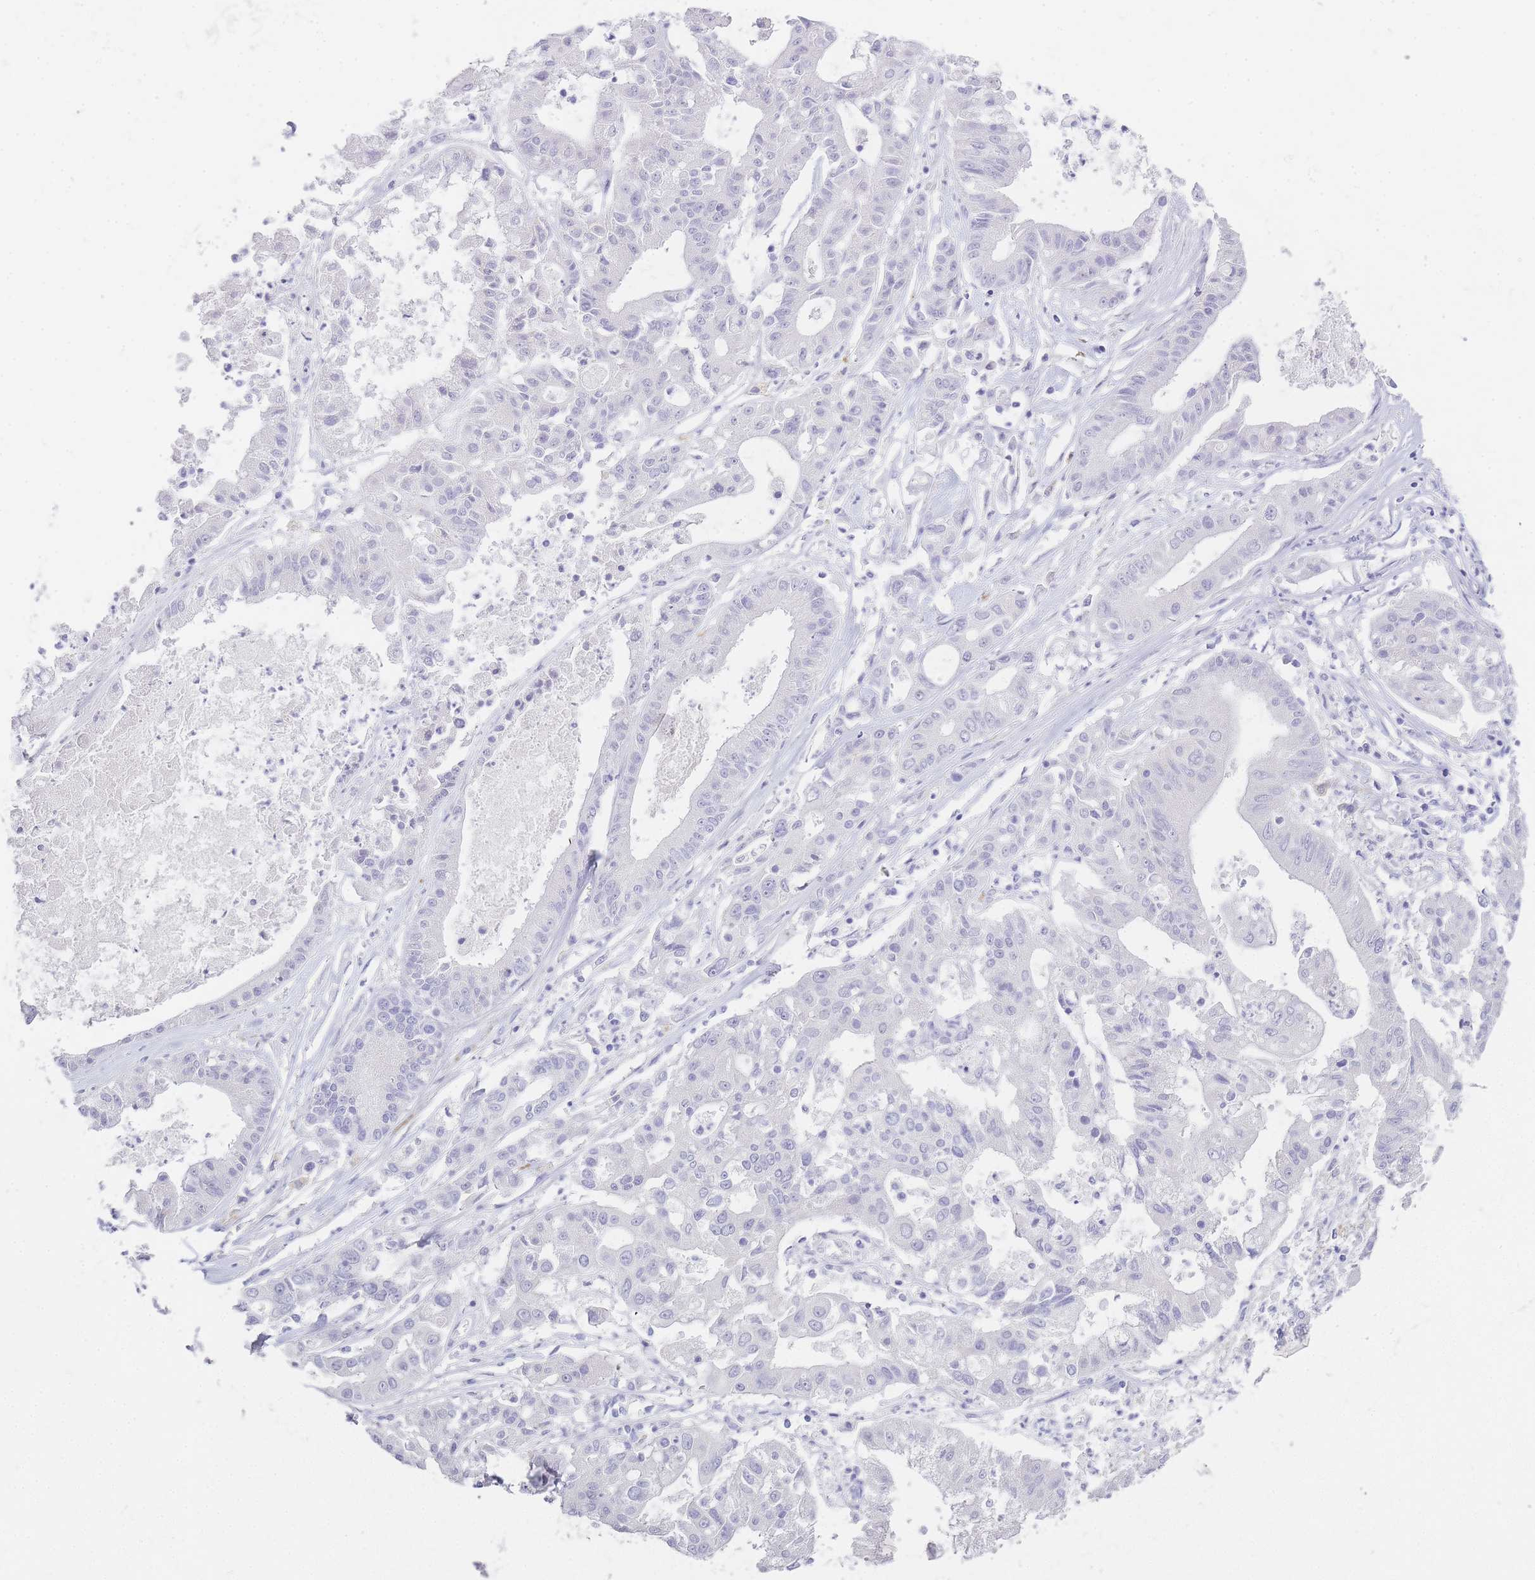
{"staining": {"intensity": "negative", "quantity": "none", "location": "none"}, "tissue": "ovarian cancer", "cell_type": "Tumor cells", "image_type": "cancer", "snomed": [{"axis": "morphology", "description": "Cystadenocarcinoma, mucinous, NOS"}, {"axis": "topography", "description": "Ovary"}], "caption": "Immunohistochemistry image of ovarian mucinous cystadenocarcinoma stained for a protein (brown), which exhibits no positivity in tumor cells. (DAB immunohistochemistry with hematoxylin counter stain).", "gene": "RHO", "patient": {"sex": "female", "age": 70}}